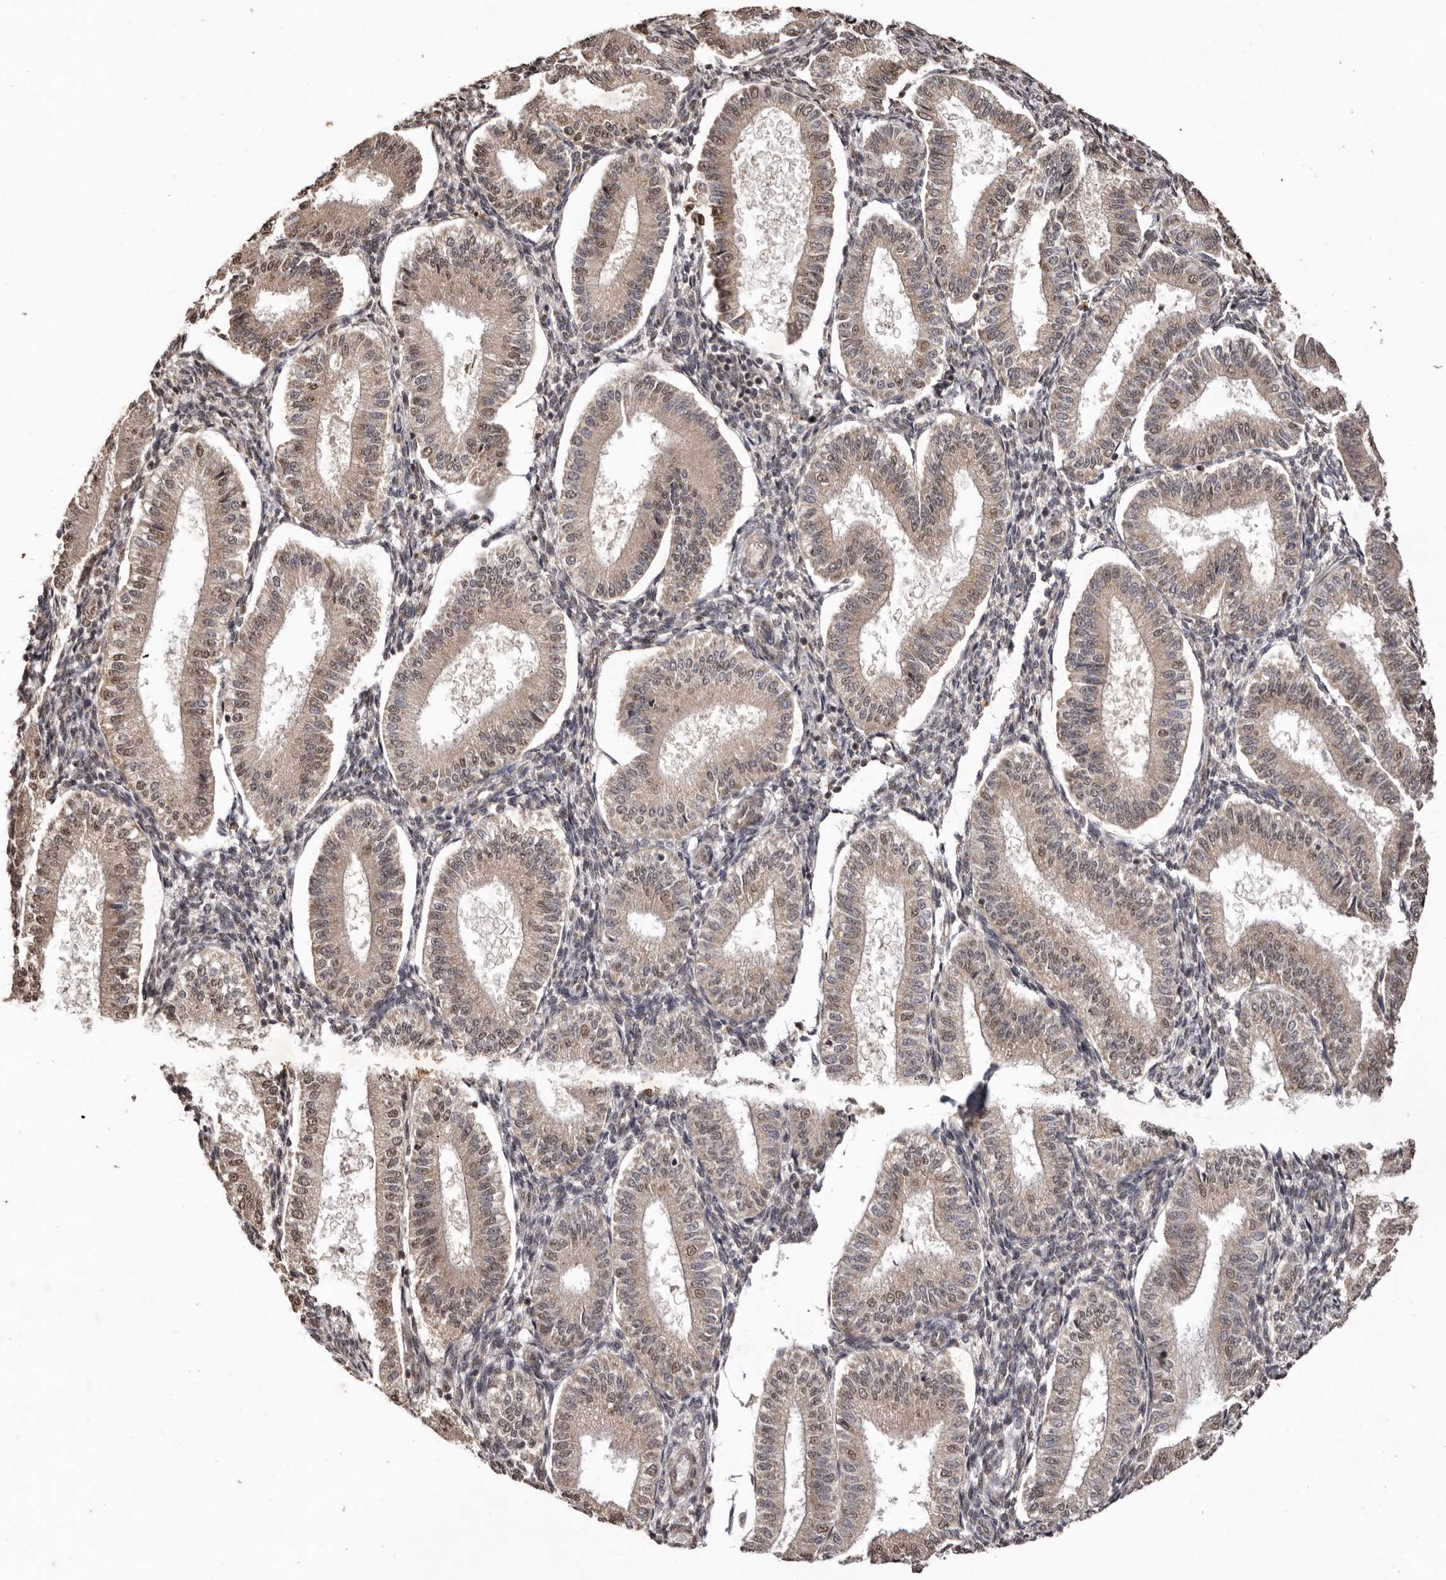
{"staining": {"intensity": "weak", "quantity": ">75%", "location": "cytoplasmic/membranous"}, "tissue": "endometrium", "cell_type": "Cells in endometrial stroma", "image_type": "normal", "snomed": [{"axis": "morphology", "description": "Normal tissue, NOS"}, {"axis": "topography", "description": "Endometrium"}], "caption": "Immunohistochemical staining of normal human endometrium displays >75% levels of weak cytoplasmic/membranous protein positivity in approximately >75% of cells in endometrial stroma. (Stains: DAB in brown, nuclei in blue, Microscopy: brightfield microscopy at high magnification).", "gene": "NOTCH1", "patient": {"sex": "female", "age": 39}}